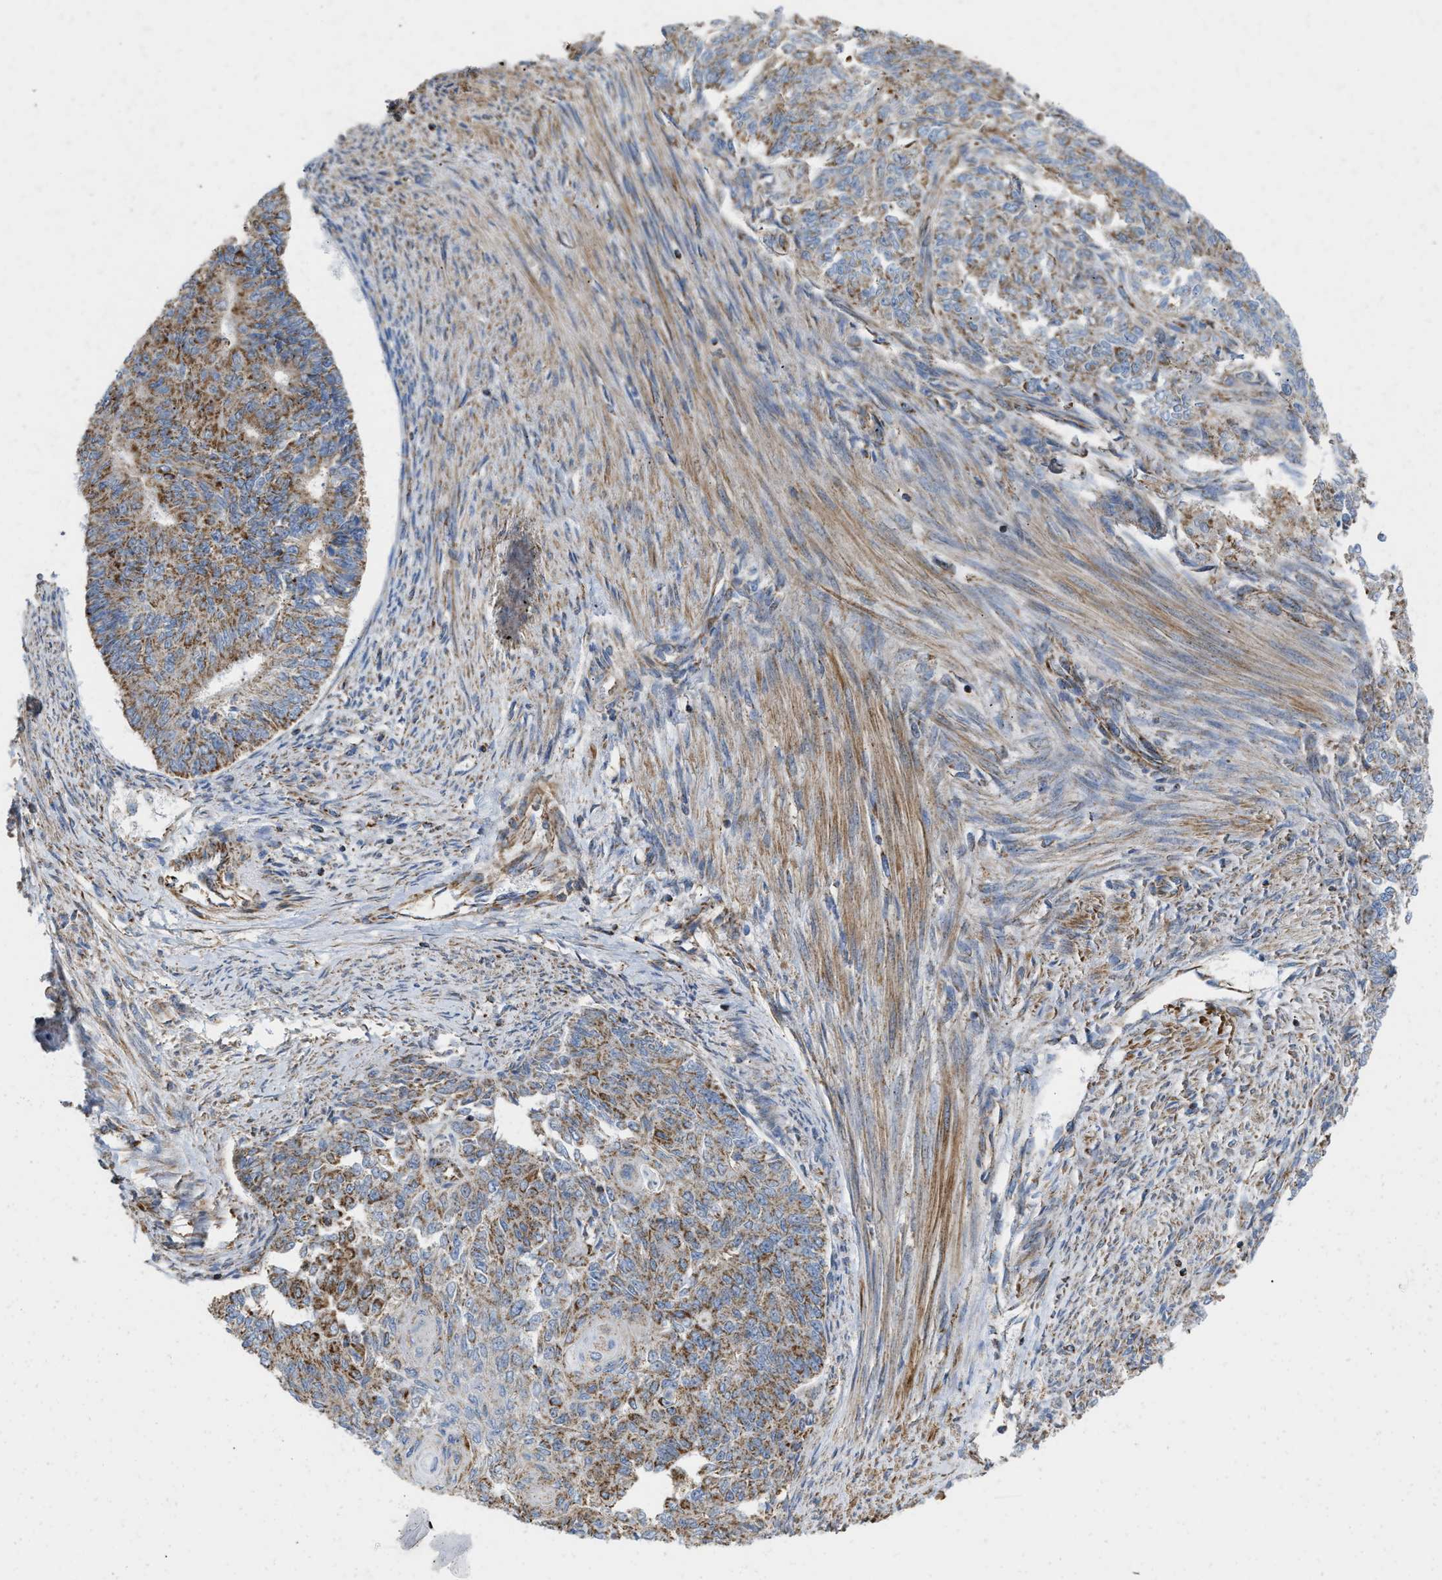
{"staining": {"intensity": "moderate", "quantity": ">75%", "location": "cytoplasmic/membranous"}, "tissue": "endometrial cancer", "cell_type": "Tumor cells", "image_type": "cancer", "snomed": [{"axis": "morphology", "description": "Adenocarcinoma, NOS"}, {"axis": "topography", "description": "Endometrium"}], "caption": "Immunohistochemistry image of neoplastic tissue: human endometrial cancer stained using immunohistochemistry (IHC) displays medium levels of moderate protein expression localized specifically in the cytoplasmic/membranous of tumor cells, appearing as a cytoplasmic/membranous brown color.", "gene": "GRB10", "patient": {"sex": "female", "age": 32}}